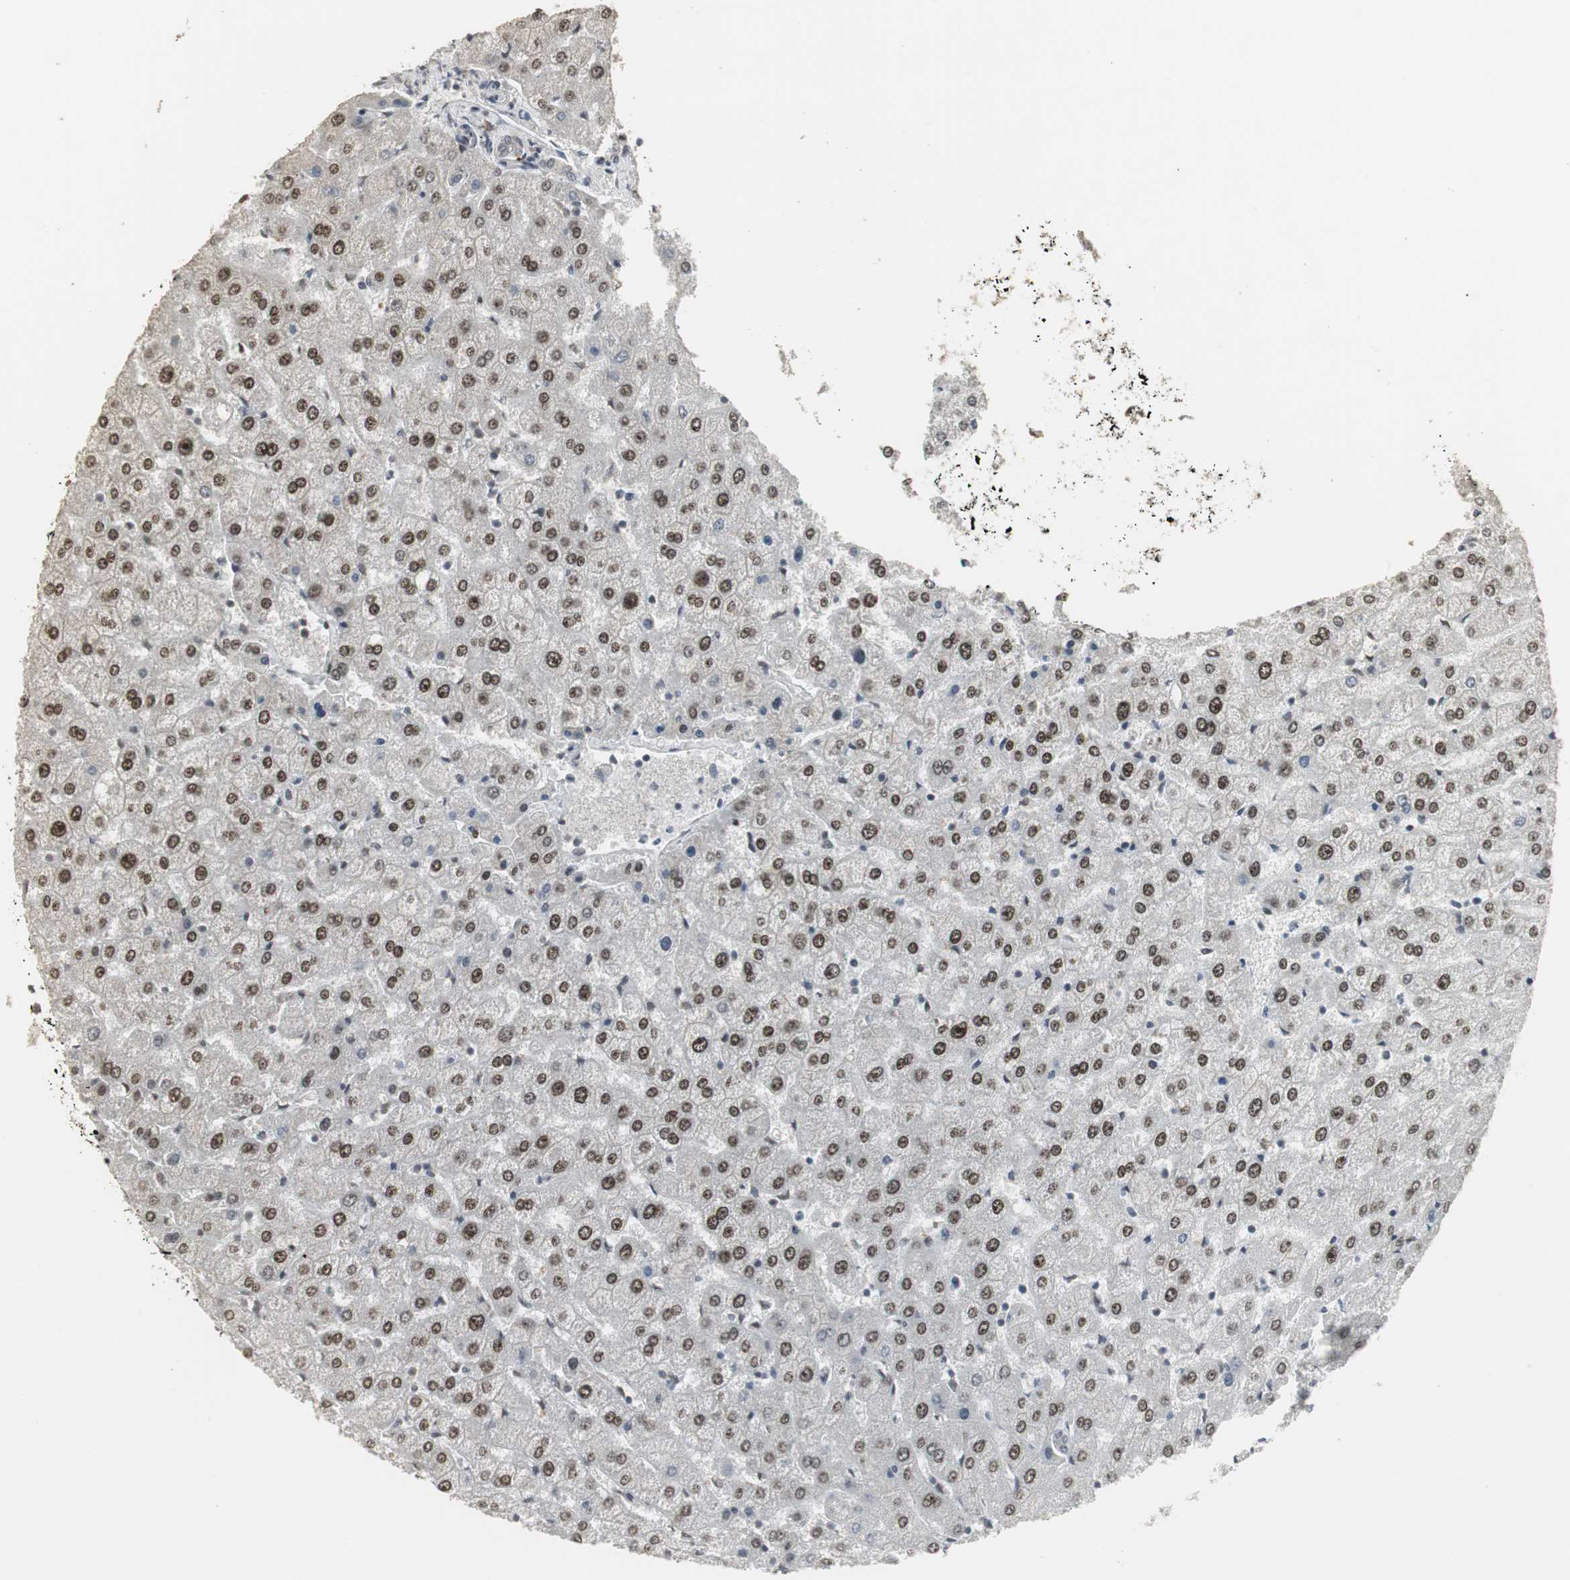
{"staining": {"intensity": "negative", "quantity": "none", "location": "none"}, "tissue": "liver", "cell_type": "Cholangiocytes", "image_type": "normal", "snomed": [{"axis": "morphology", "description": "Normal tissue, NOS"}, {"axis": "morphology", "description": "Fibrosis, NOS"}, {"axis": "topography", "description": "Liver"}], "caption": "High magnification brightfield microscopy of benign liver stained with DAB (brown) and counterstained with hematoxylin (blue): cholangiocytes show no significant expression.", "gene": "ELOA", "patient": {"sex": "female", "age": 29}}